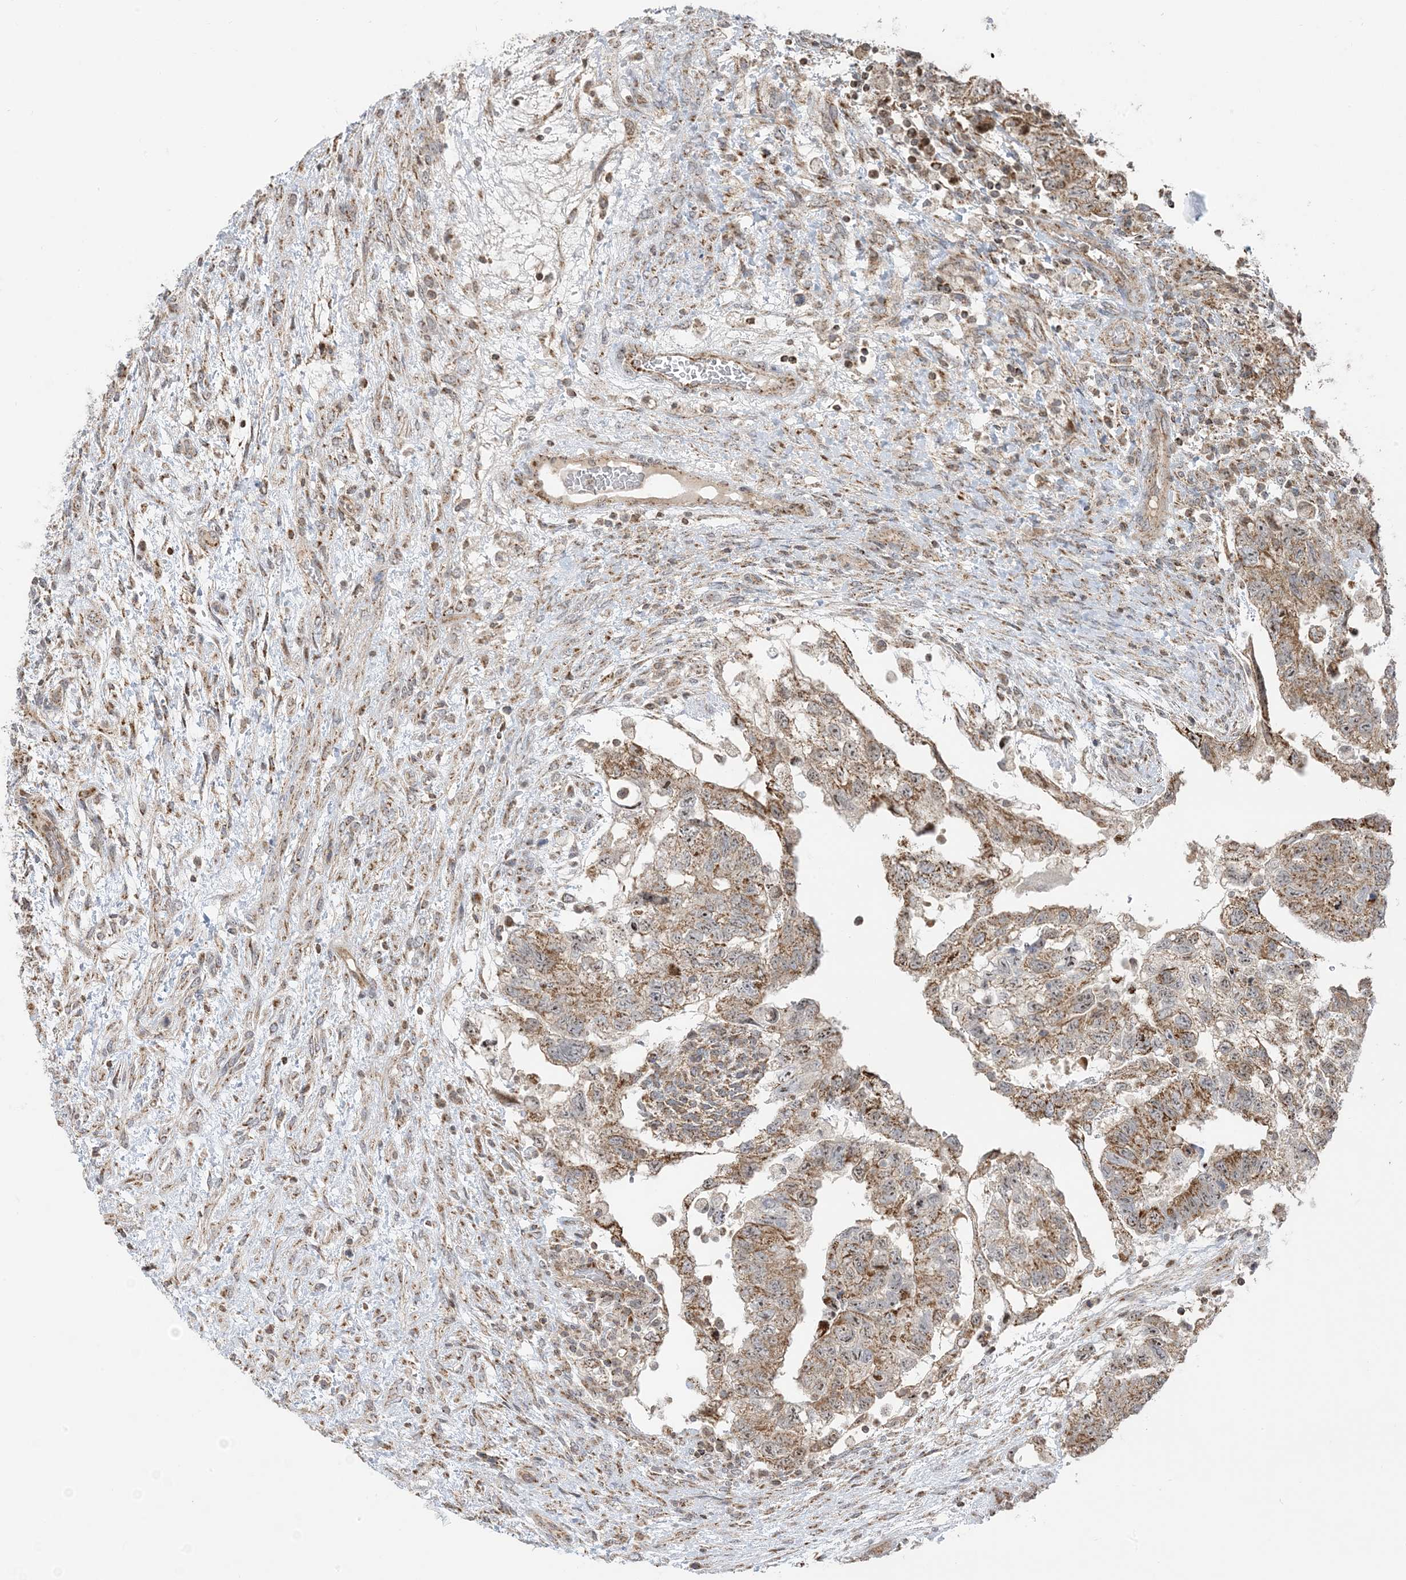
{"staining": {"intensity": "moderate", "quantity": ">75%", "location": "cytoplasmic/membranous,nuclear"}, "tissue": "testis cancer", "cell_type": "Tumor cells", "image_type": "cancer", "snomed": [{"axis": "morphology", "description": "Carcinoma, Embryonal, NOS"}, {"axis": "topography", "description": "Testis"}], "caption": "Immunohistochemistry staining of testis embryonal carcinoma, which reveals medium levels of moderate cytoplasmic/membranous and nuclear positivity in approximately >75% of tumor cells indicating moderate cytoplasmic/membranous and nuclear protein staining. The staining was performed using DAB (3,3'-diaminobenzidine) (brown) for protein detection and nuclei were counterstained in hematoxylin (blue).", "gene": "MAPKBP1", "patient": {"sex": "male", "age": 36}}